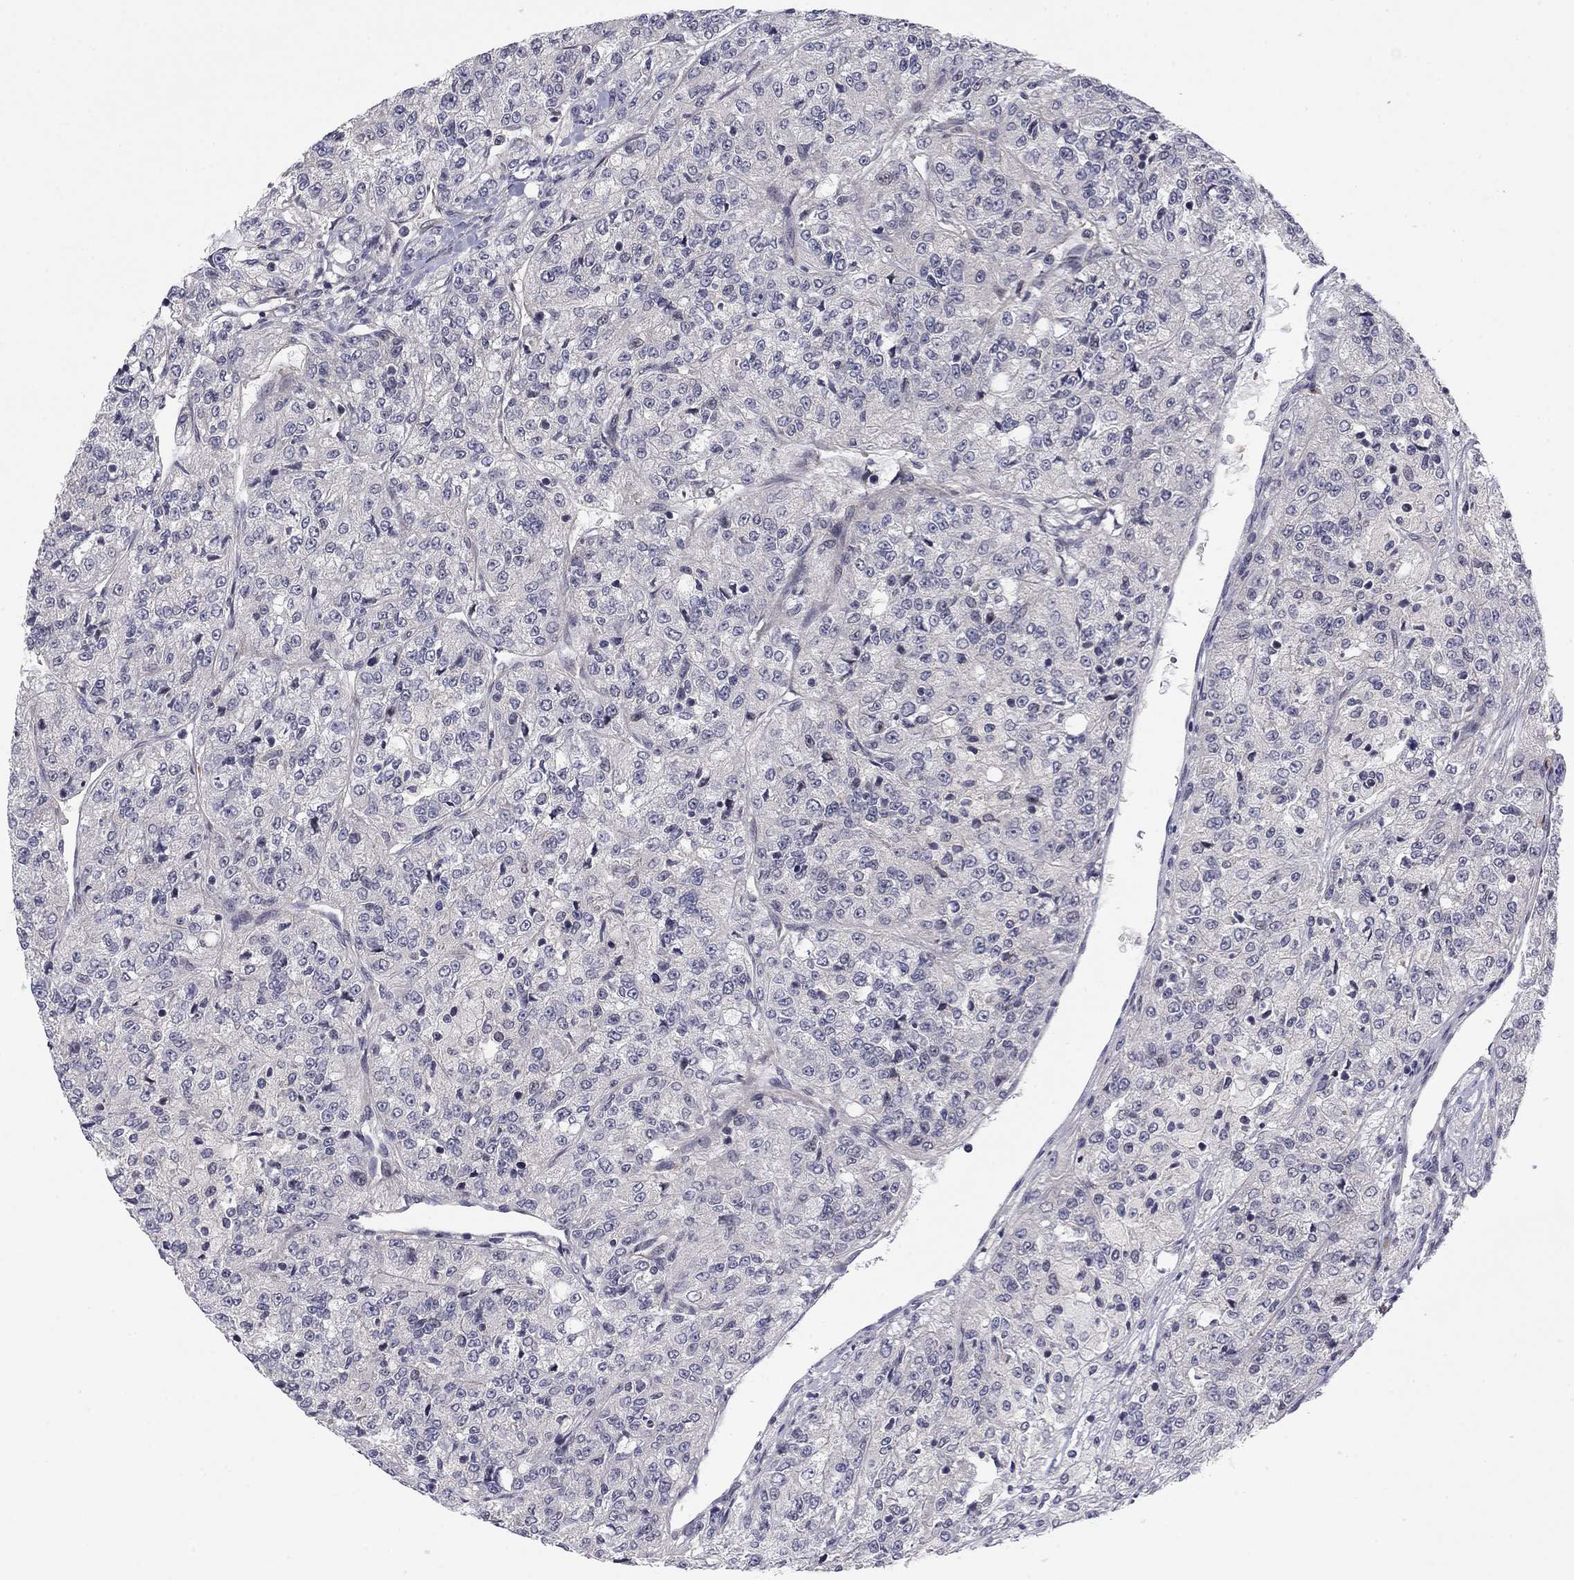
{"staining": {"intensity": "negative", "quantity": "none", "location": "none"}, "tissue": "renal cancer", "cell_type": "Tumor cells", "image_type": "cancer", "snomed": [{"axis": "morphology", "description": "Adenocarcinoma, NOS"}, {"axis": "topography", "description": "Kidney"}], "caption": "High power microscopy histopathology image of an IHC image of renal cancer, revealing no significant expression in tumor cells. (Brightfield microscopy of DAB immunohistochemistry (IHC) at high magnification).", "gene": "BCL11A", "patient": {"sex": "female", "age": 63}}